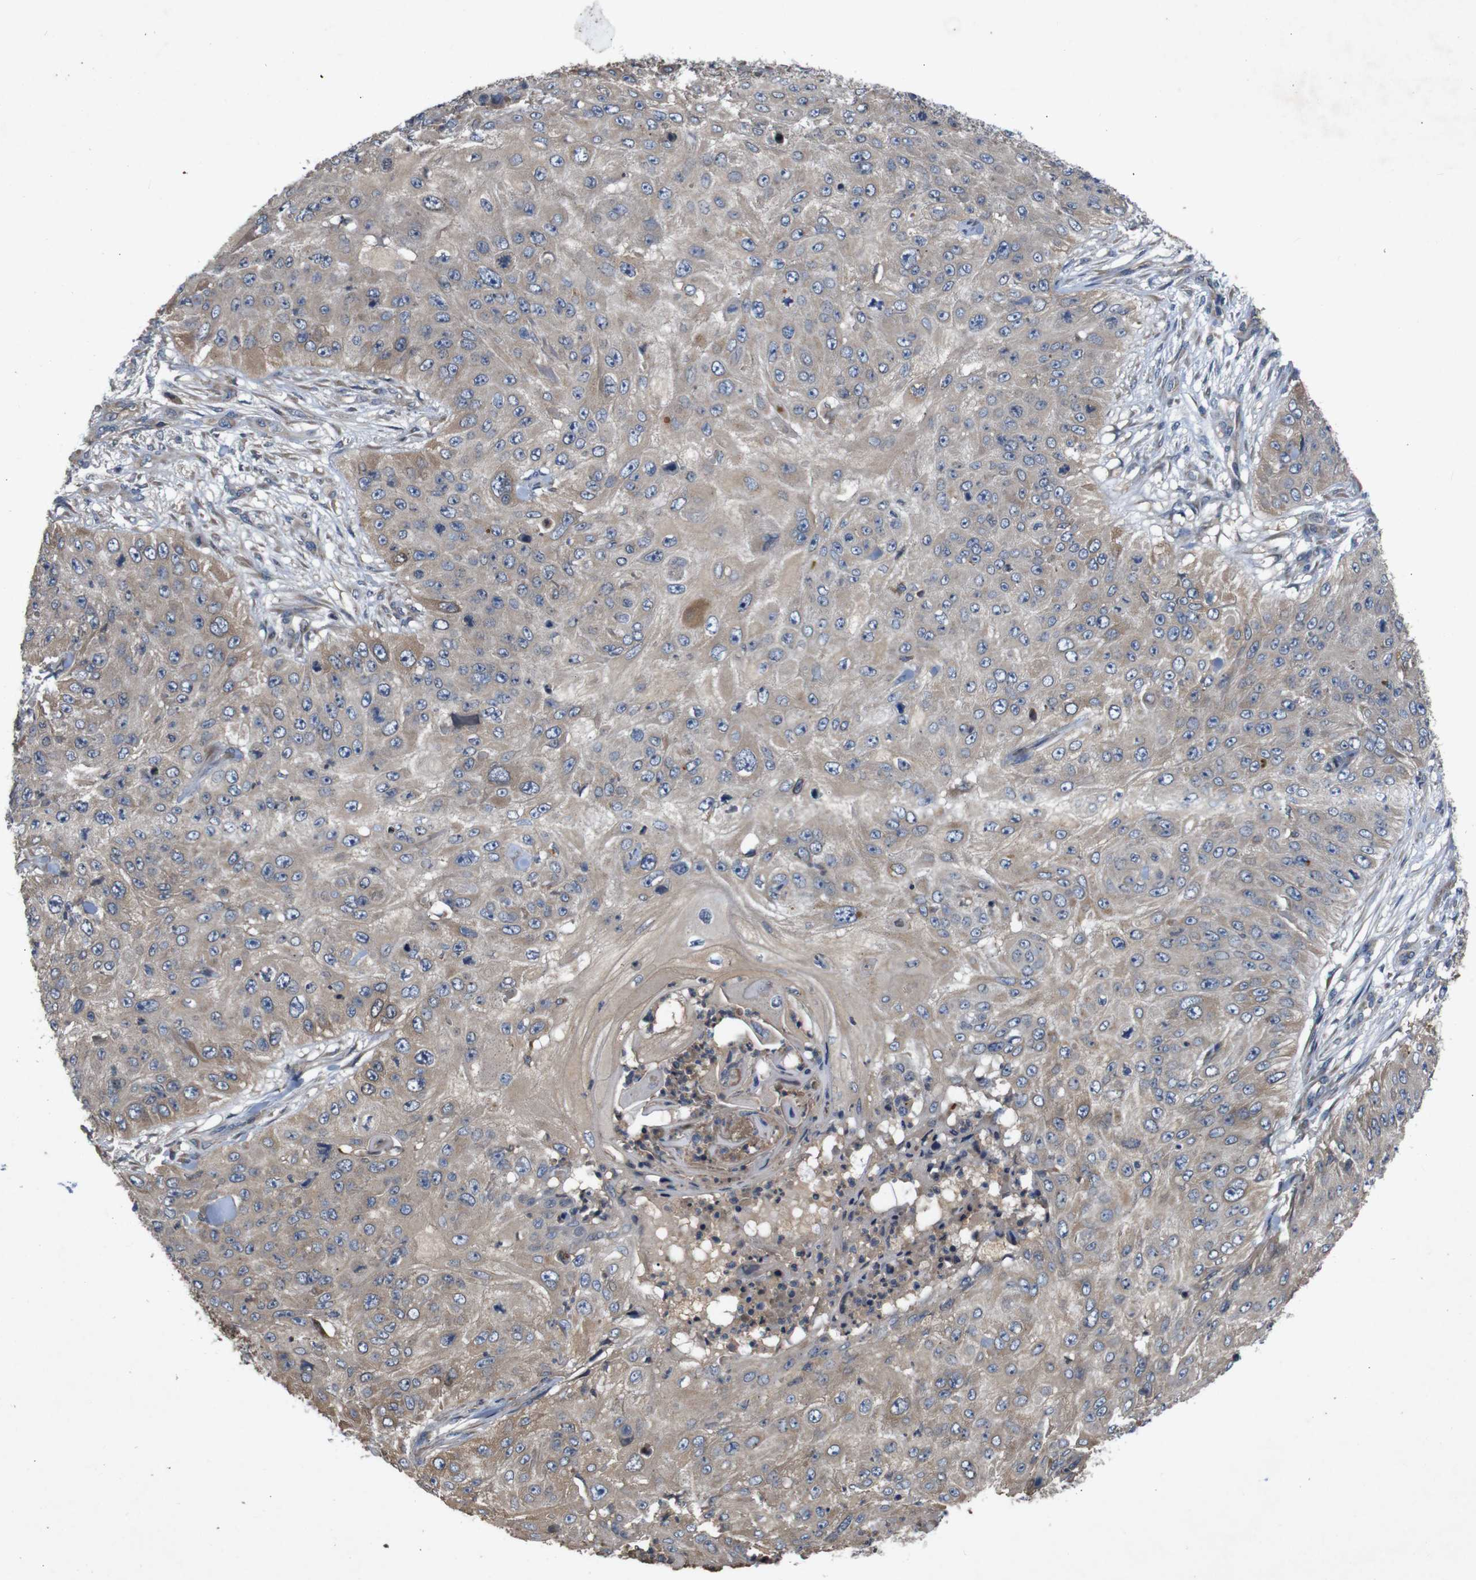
{"staining": {"intensity": "weak", "quantity": ">75%", "location": "cytoplasmic/membranous"}, "tissue": "skin cancer", "cell_type": "Tumor cells", "image_type": "cancer", "snomed": [{"axis": "morphology", "description": "Squamous cell carcinoma, NOS"}, {"axis": "topography", "description": "Skin"}], "caption": "A brown stain shows weak cytoplasmic/membranous positivity of a protein in human skin squamous cell carcinoma tumor cells.", "gene": "PTPN1", "patient": {"sex": "female", "age": 80}}